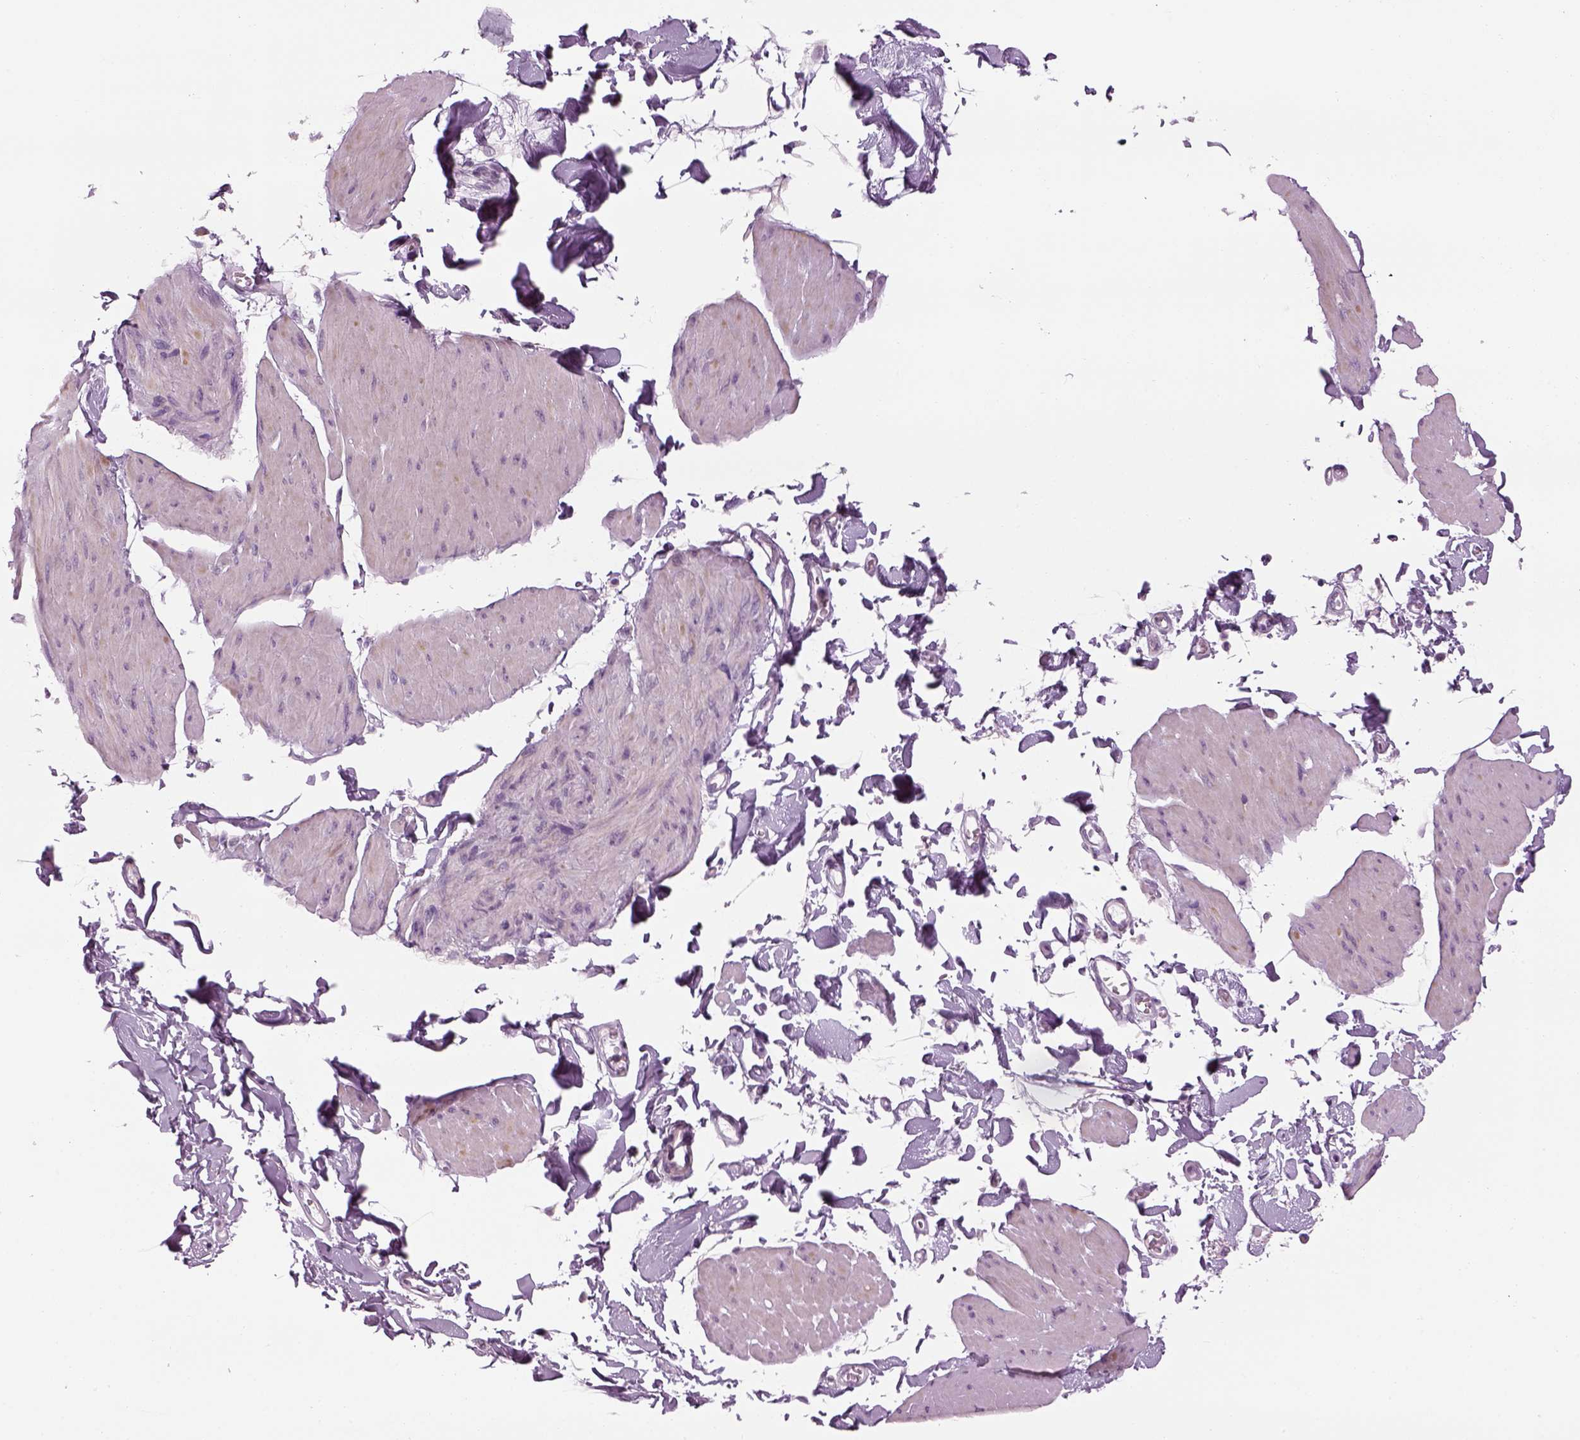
{"staining": {"intensity": "negative", "quantity": "none", "location": "none"}, "tissue": "smooth muscle", "cell_type": "Smooth muscle cells", "image_type": "normal", "snomed": [{"axis": "morphology", "description": "Normal tissue, NOS"}, {"axis": "topography", "description": "Adipose tissue"}, {"axis": "topography", "description": "Smooth muscle"}, {"axis": "topography", "description": "Peripheral nerve tissue"}], "caption": "IHC of normal smooth muscle reveals no staining in smooth muscle cells.", "gene": "LRRIQ3", "patient": {"sex": "male", "age": 83}}